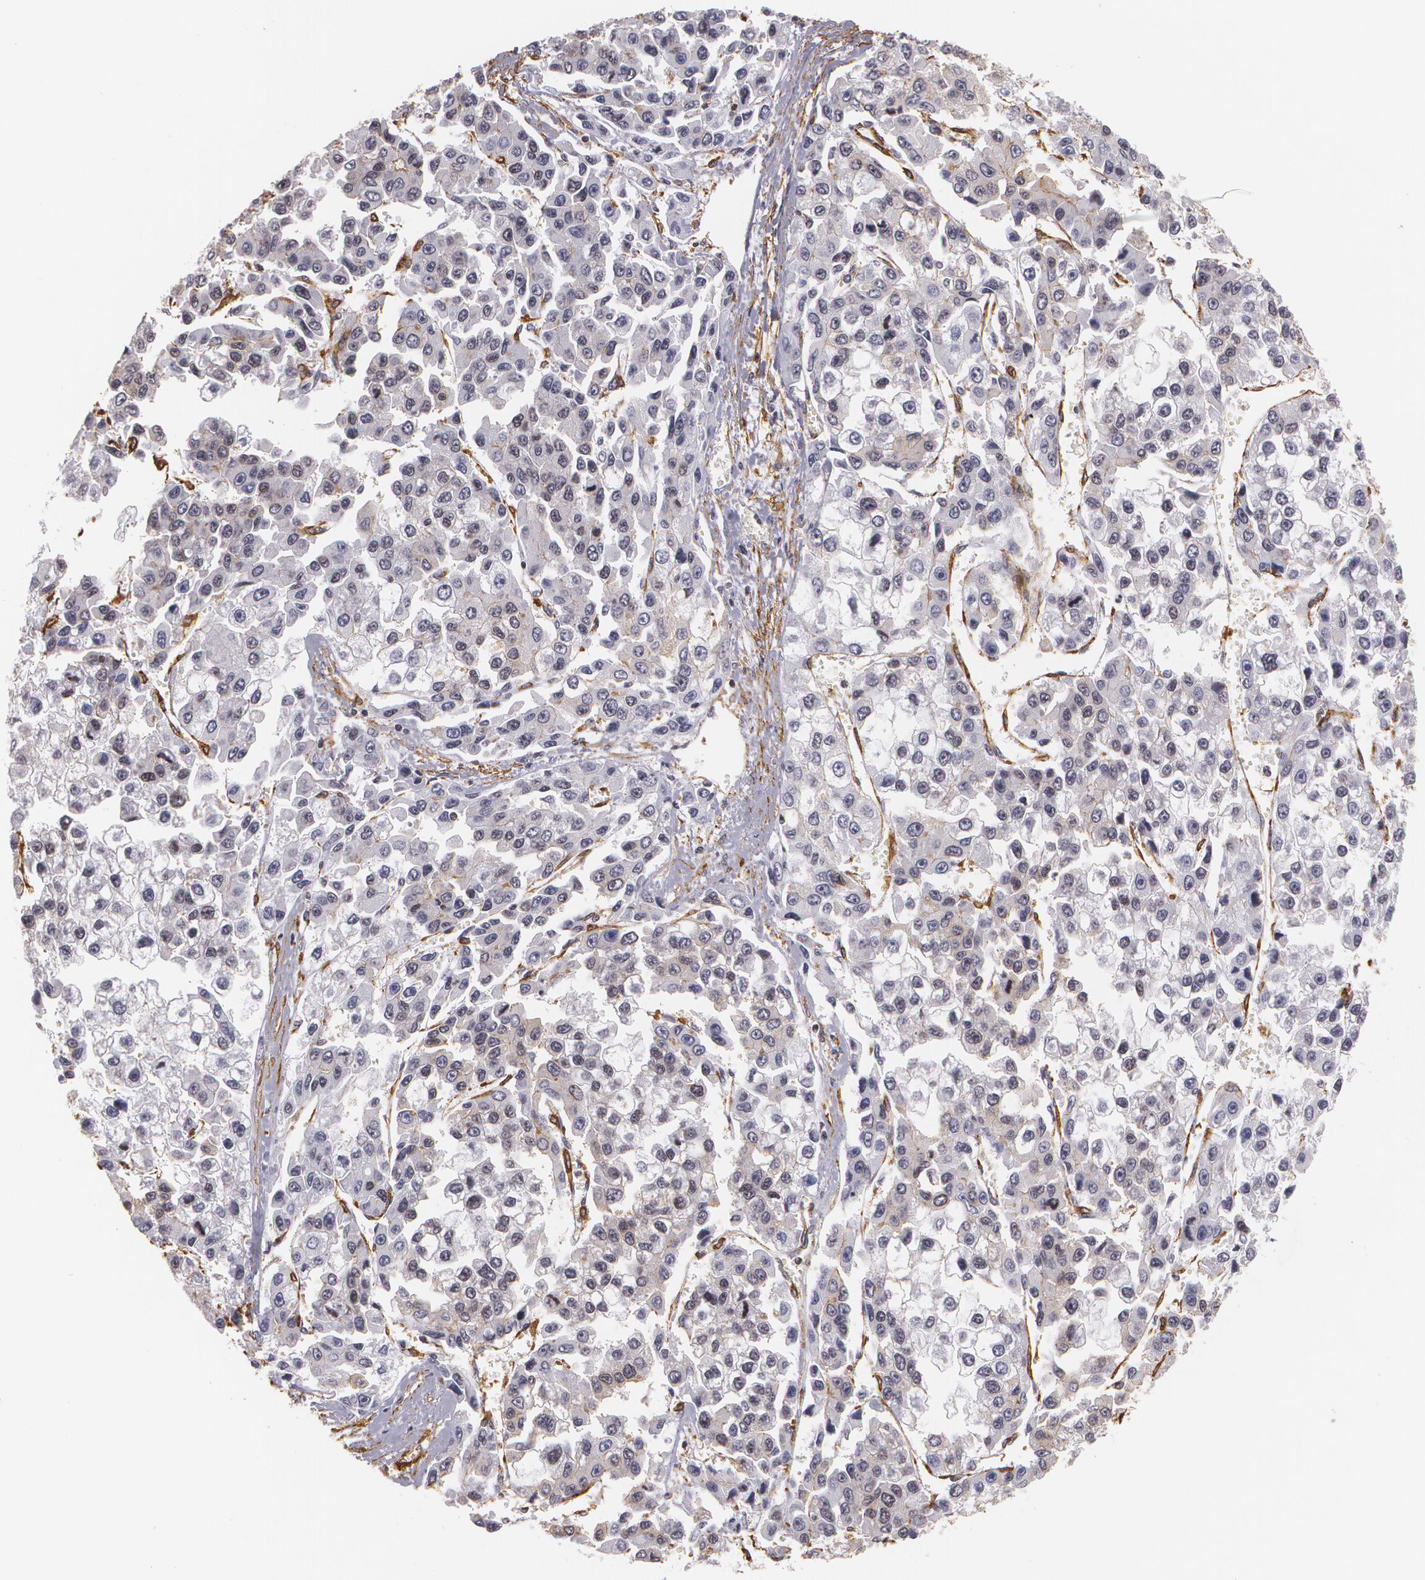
{"staining": {"intensity": "weak", "quantity": "25%-75%", "location": "cytoplasmic/membranous"}, "tissue": "liver cancer", "cell_type": "Tumor cells", "image_type": "cancer", "snomed": [{"axis": "morphology", "description": "Carcinoma, Hepatocellular, NOS"}, {"axis": "topography", "description": "Liver"}], "caption": "IHC micrograph of human liver cancer (hepatocellular carcinoma) stained for a protein (brown), which reveals low levels of weak cytoplasmic/membranous staining in approximately 25%-75% of tumor cells.", "gene": "VAMP1", "patient": {"sex": "female", "age": 66}}